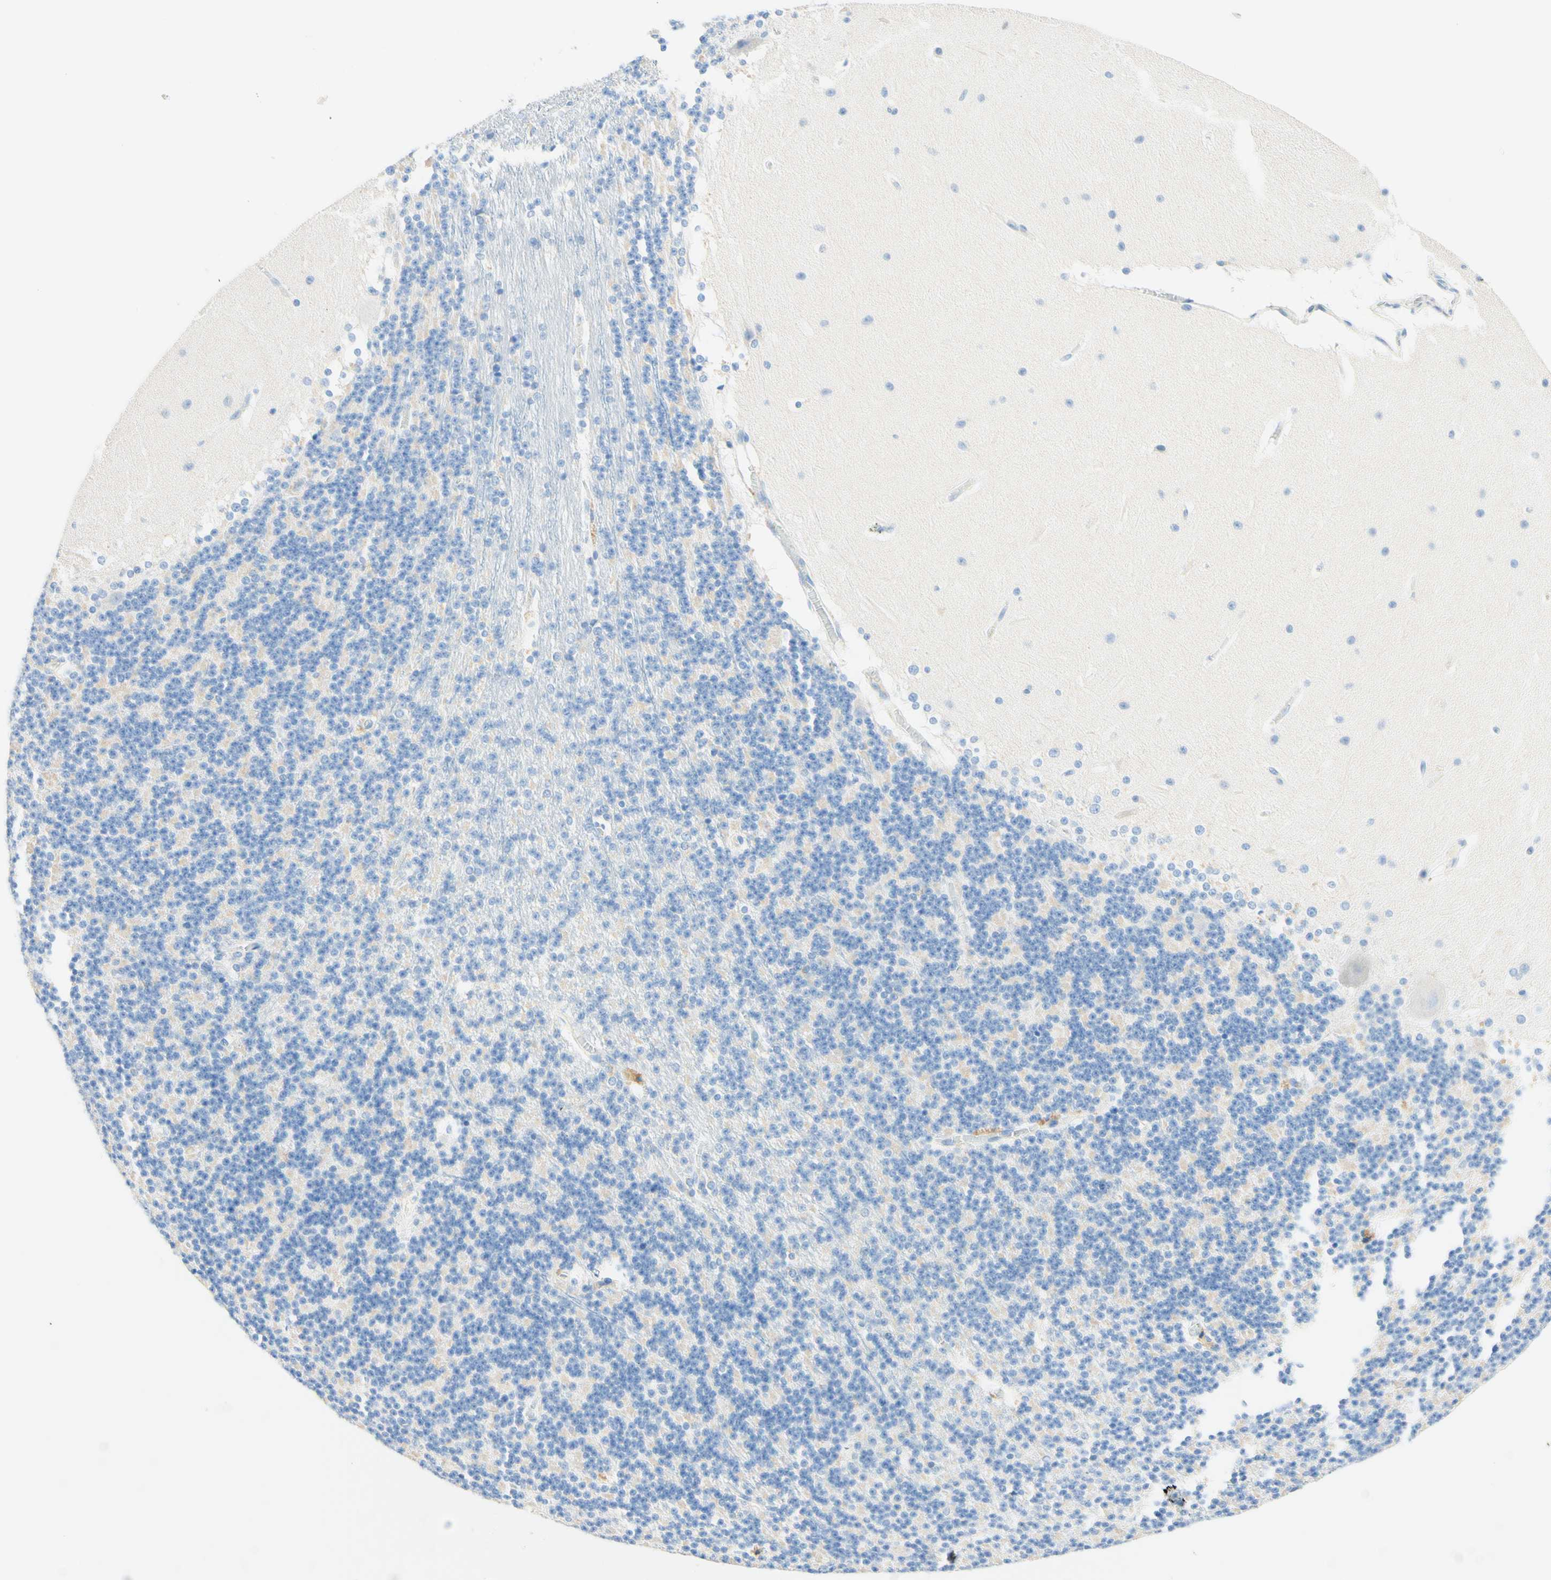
{"staining": {"intensity": "negative", "quantity": "none", "location": "none"}, "tissue": "cerebellum", "cell_type": "Cells in granular layer", "image_type": "normal", "snomed": [{"axis": "morphology", "description": "Normal tissue, NOS"}, {"axis": "topography", "description": "Cerebellum"}], "caption": "DAB immunohistochemical staining of unremarkable human cerebellum reveals no significant staining in cells in granular layer. (Stains: DAB immunohistochemistry with hematoxylin counter stain, Microscopy: brightfield microscopy at high magnification).", "gene": "LAT", "patient": {"sex": "female", "age": 19}}